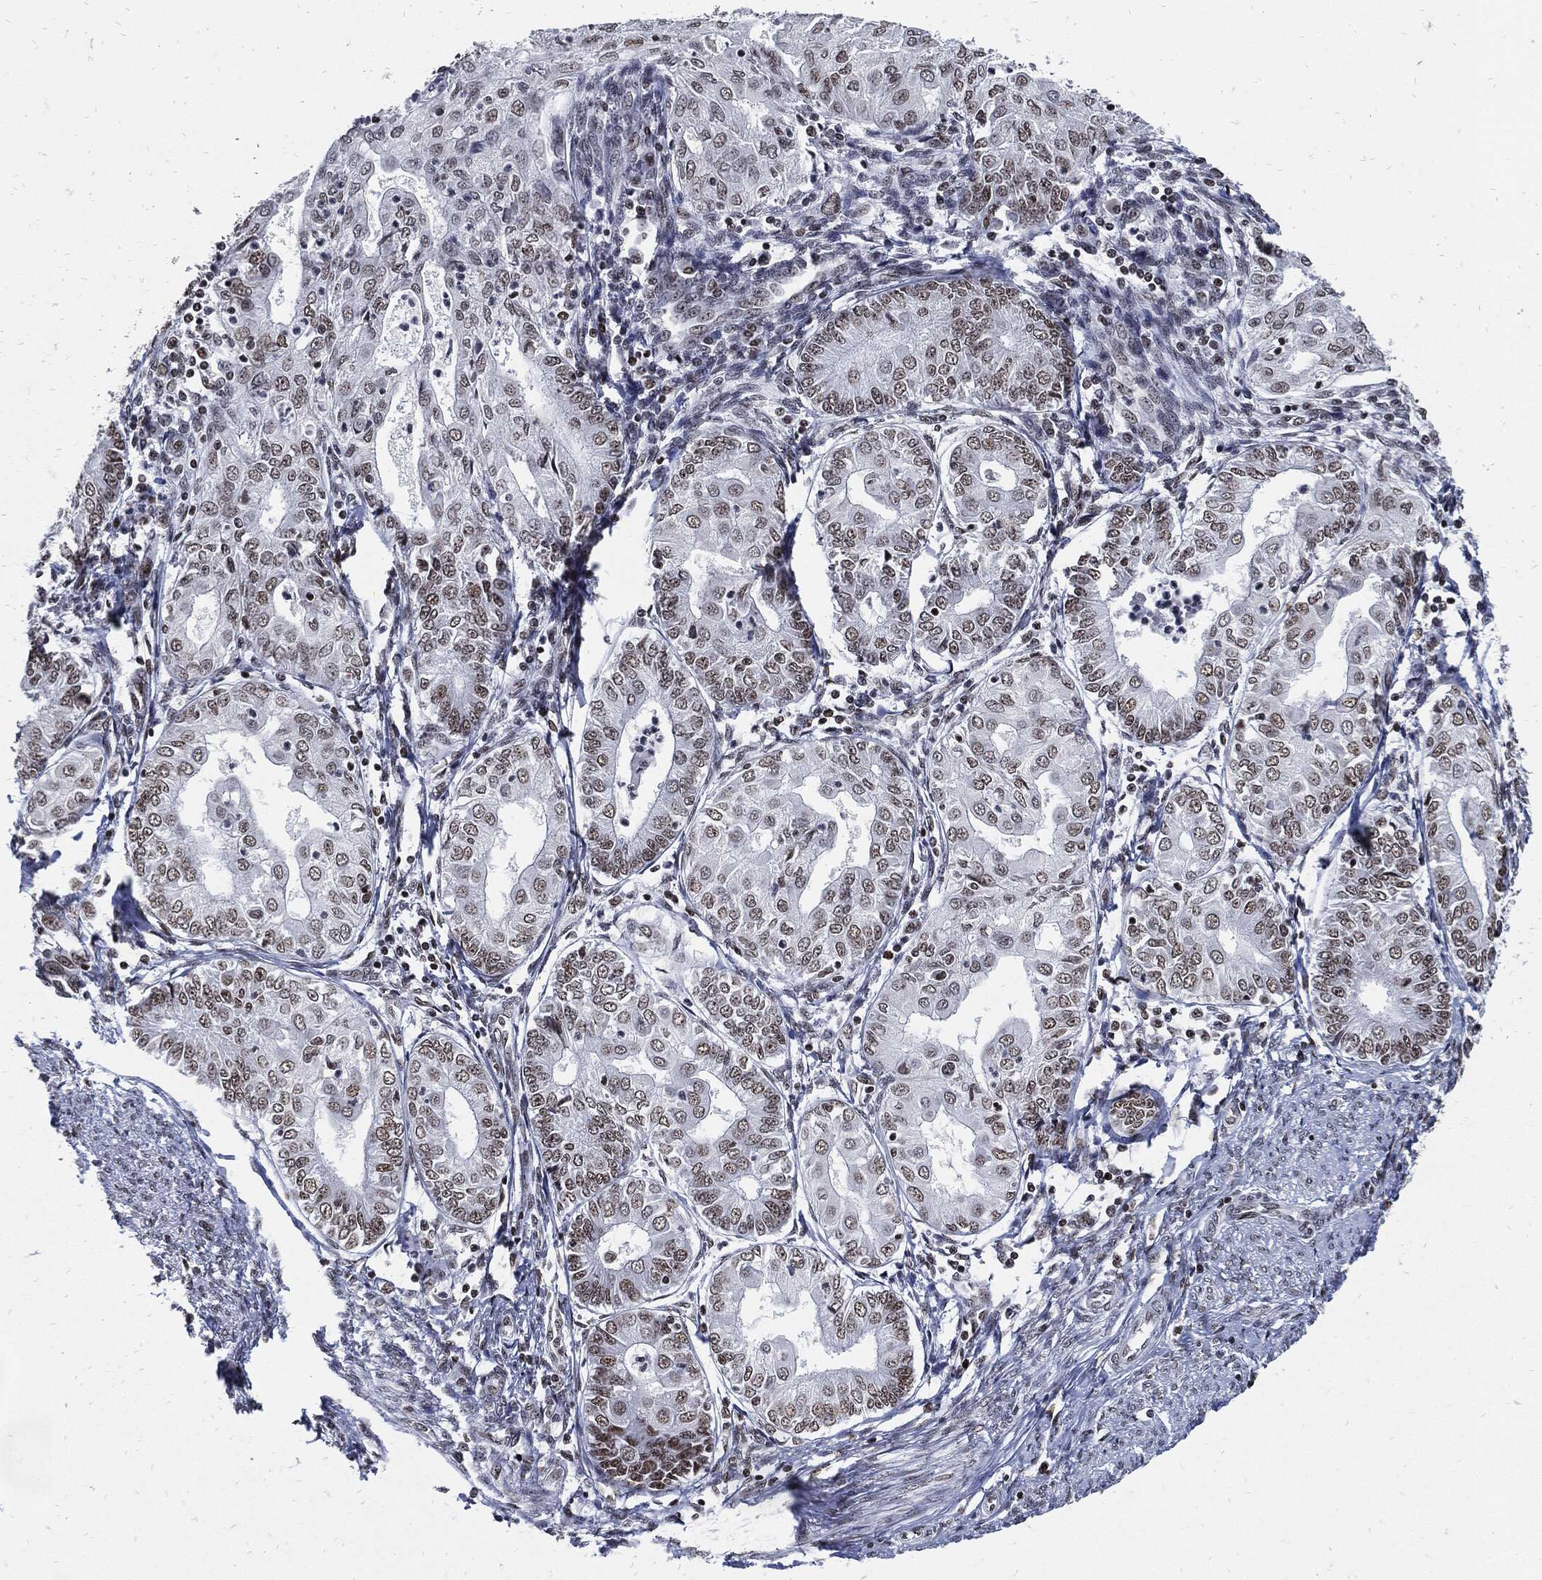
{"staining": {"intensity": "weak", "quantity": "25%-75%", "location": "nuclear"}, "tissue": "endometrial cancer", "cell_type": "Tumor cells", "image_type": "cancer", "snomed": [{"axis": "morphology", "description": "Adenocarcinoma, NOS"}, {"axis": "topography", "description": "Endometrium"}], "caption": "There is low levels of weak nuclear staining in tumor cells of adenocarcinoma (endometrial), as demonstrated by immunohistochemical staining (brown color).", "gene": "TERF2", "patient": {"sex": "female", "age": 68}}